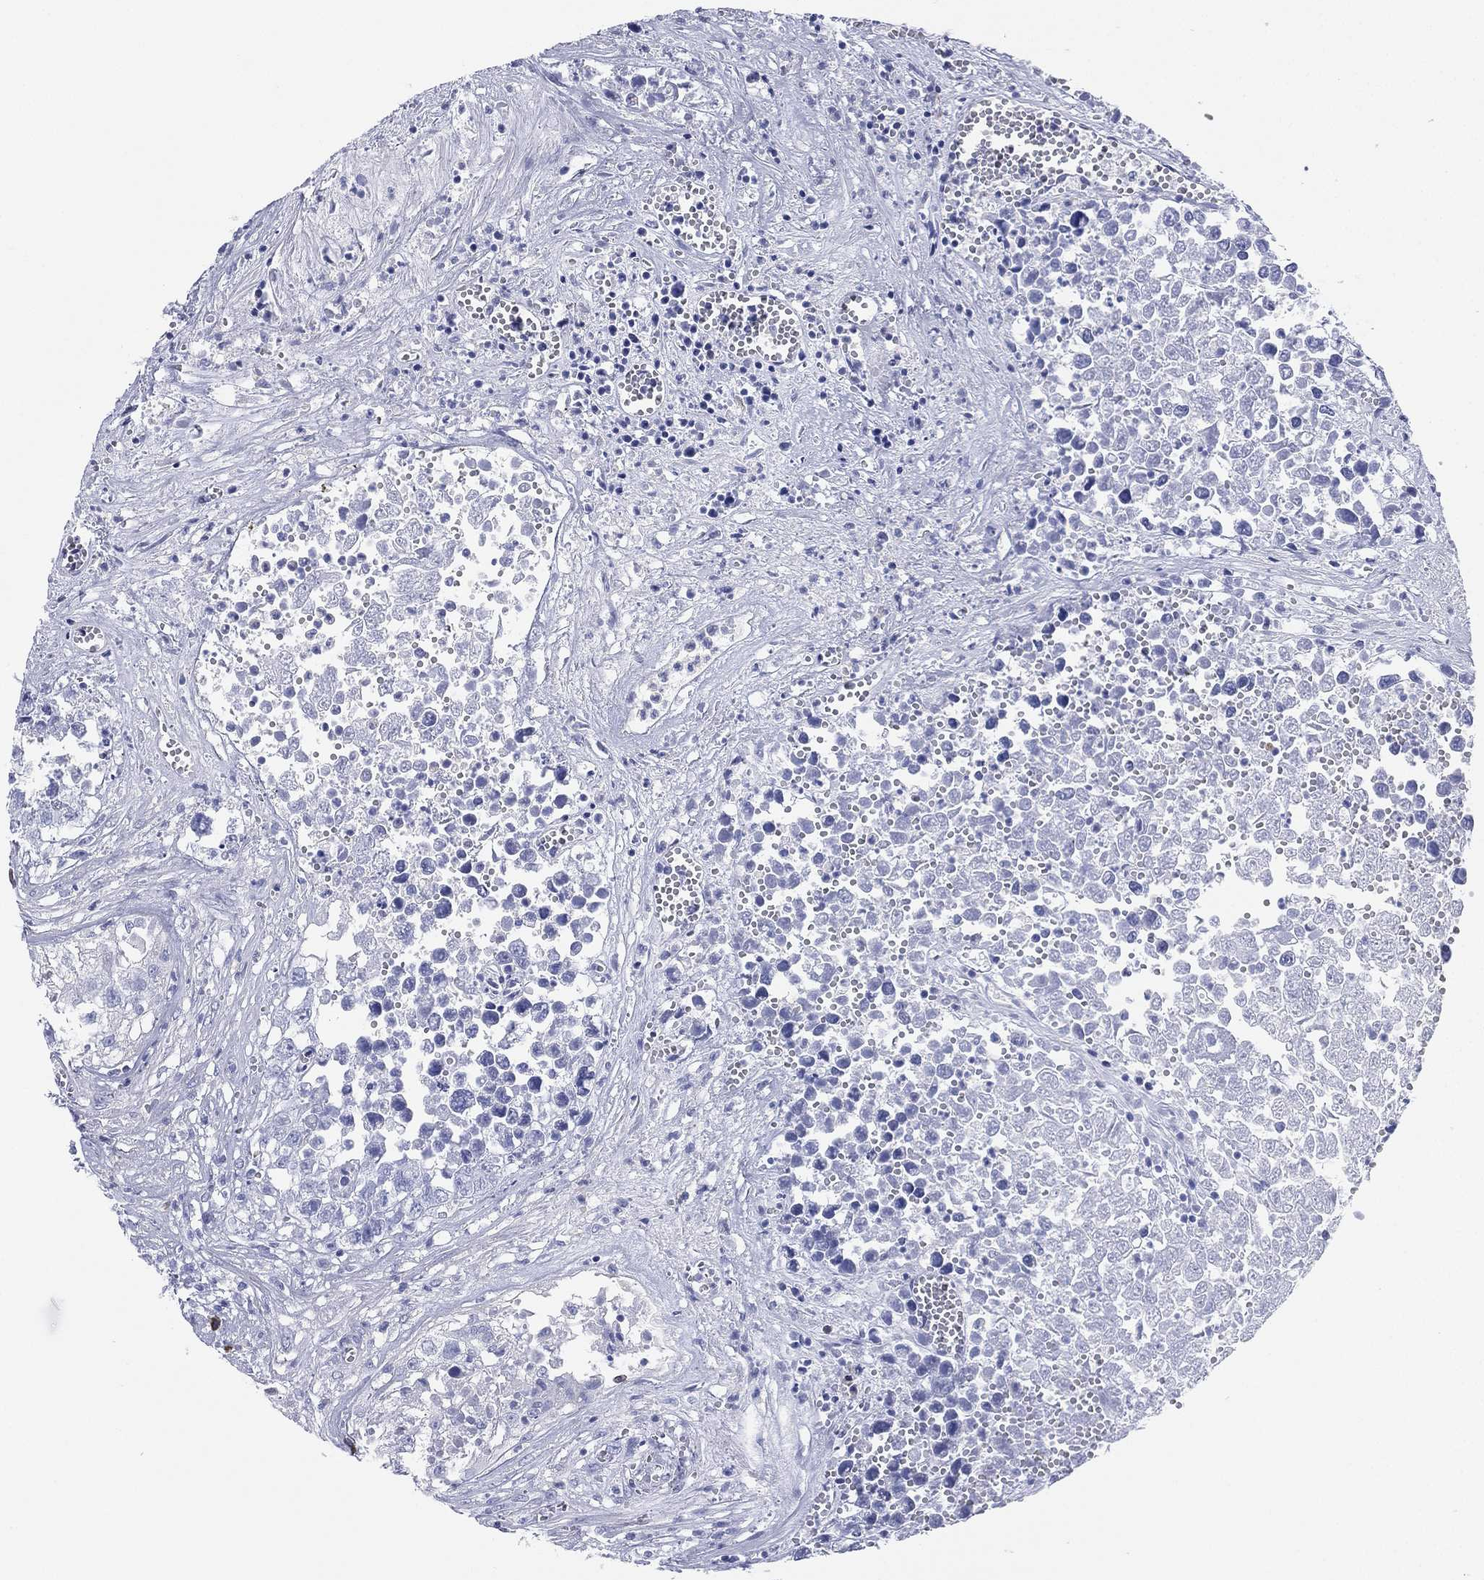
{"staining": {"intensity": "negative", "quantity": "none", "location": "none"}, "tissue": "testis cancer", "cell_type": "Tumor cells", "image_type": "cancer", "snomed": [{"axis": "morphology", "description": "Seminoma, NOS"}, {"axis": "morphology", "description": "Carcinoma, Embryonal, NOS"}, {"axis": "topography", "description": "Testis"}], "caption": "The photomicrograph displays no staining of tumor cells in seminoma (testis).", "gene": "CD79A", "patient": {"sex": "male", "age": 22}}